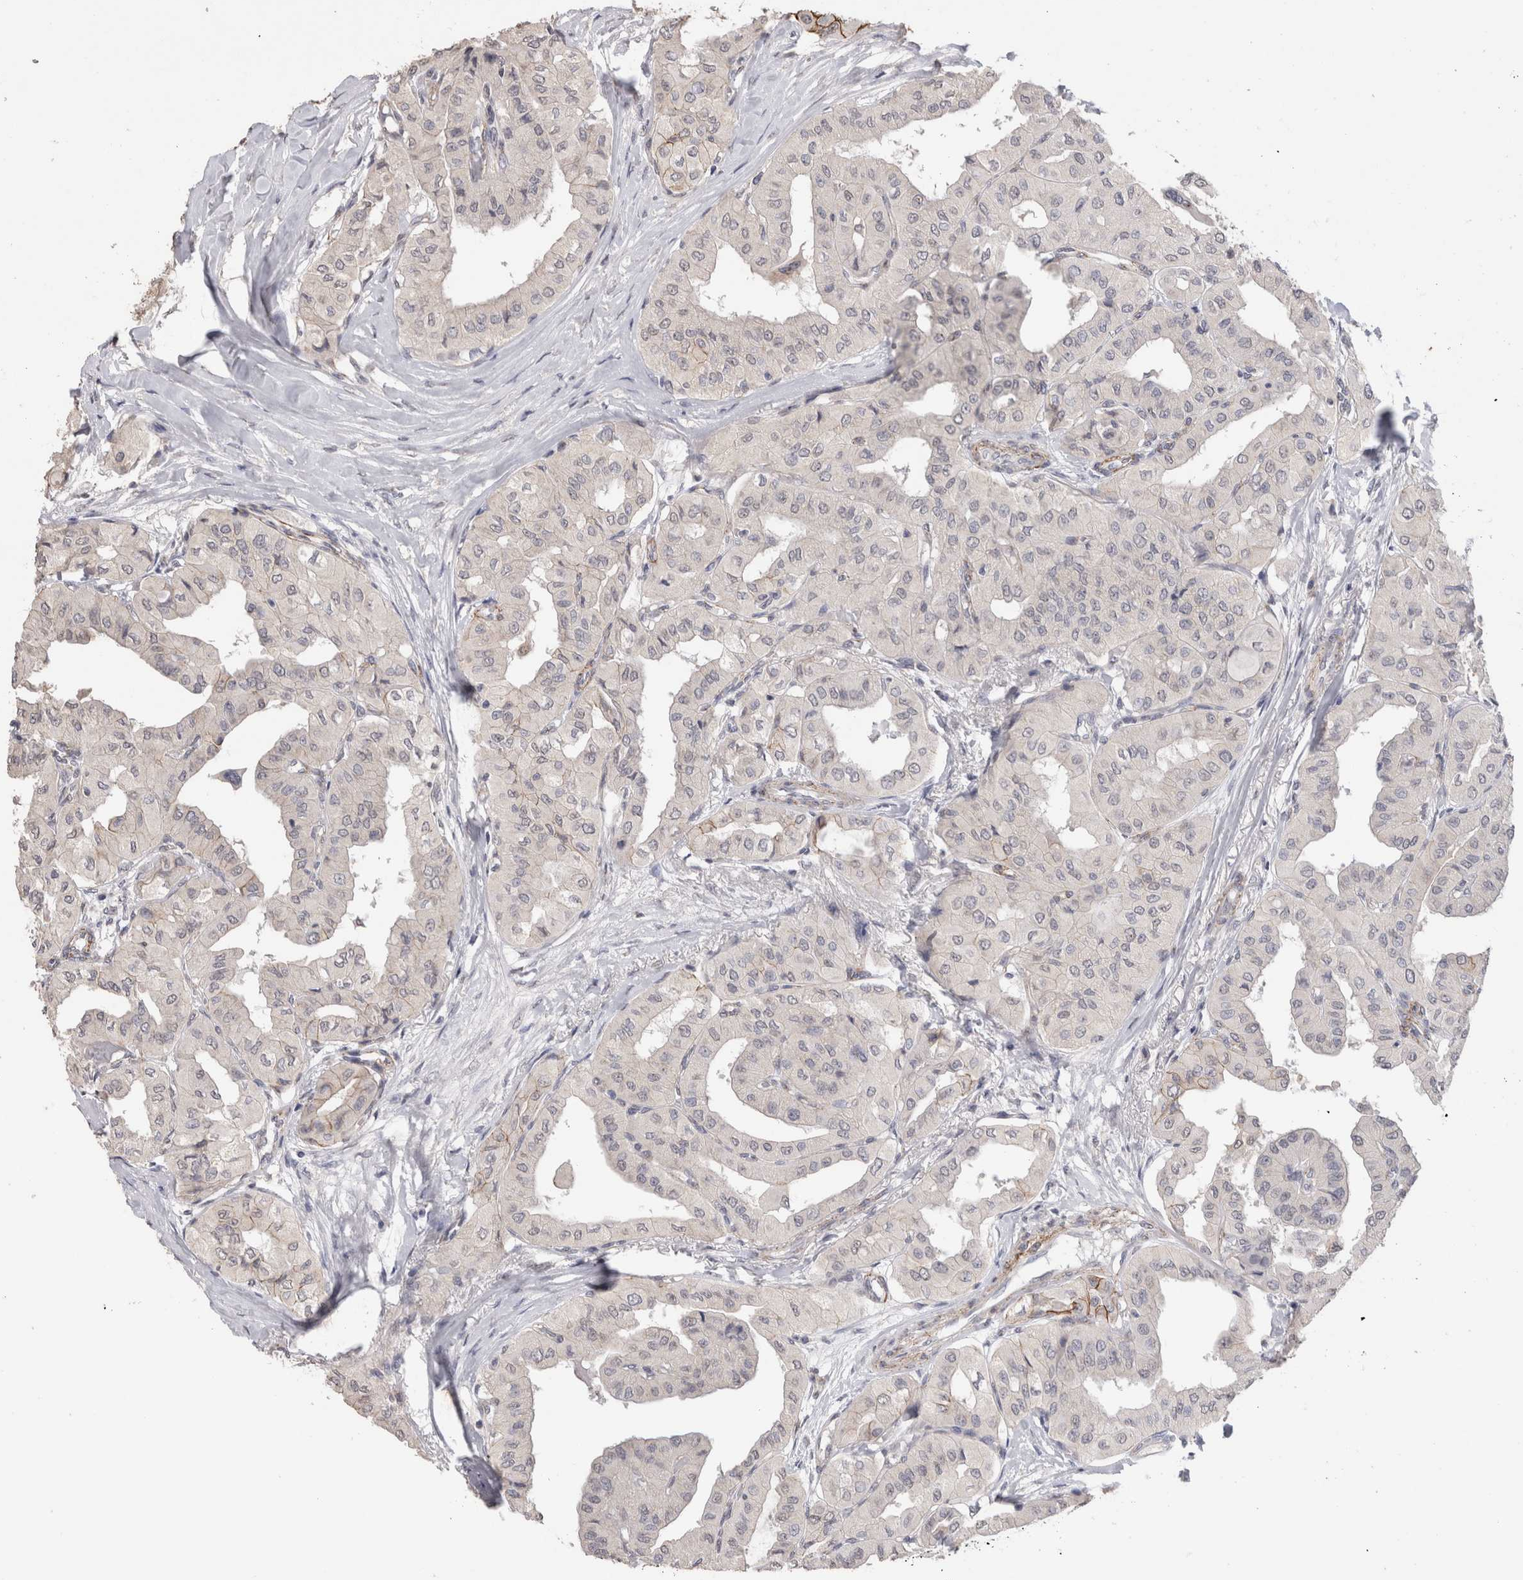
{"staining": {"intensity": "negative", "quantity": "none", "location": "none"}, "tissue": "thyroid cancer", "cell_type": "Tumor cells", "image_type": "cancer", "snomed": [{"axis": "morphology", "description": "Papillary adenocarcinoma, NOS"}, {"axis": "topography", "description": "Thyroid gland"}], "caption": "There is no significant positivity in tumor cells of thyroid papillary adenocarcinoma.", "gene": "CDH6", "patient": {"sex": "female", "age": 59}}